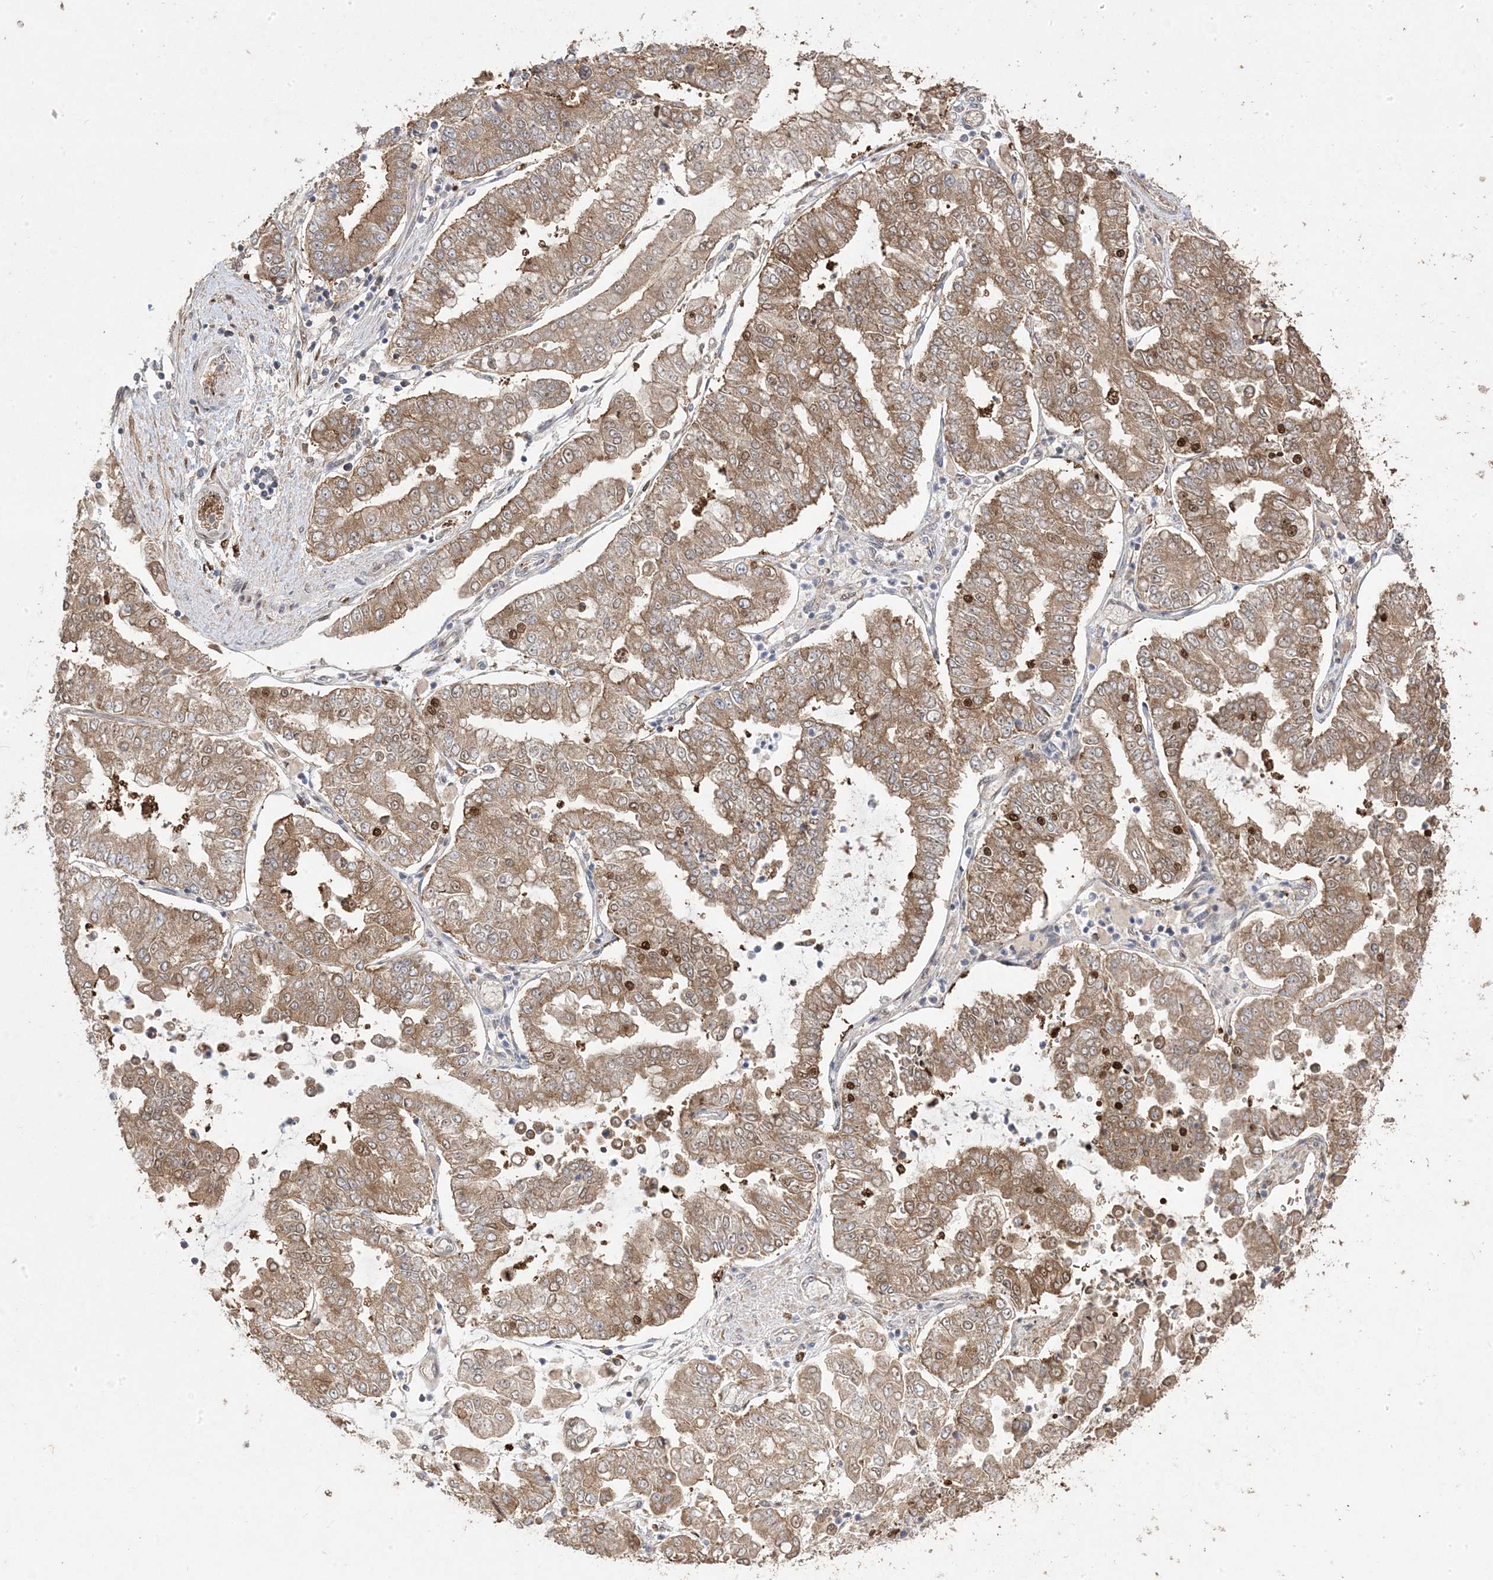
{"staining": {"intensity": "moderate", "quantity": ">75%", "location": "cytoplasmic/membranous"}, "tissue": "stomach cancer", "cell_type": "Tumor cells", "image_type": "cancer", "snomed": [{"axis": "morphology", "description": "Adenocarcinoma, NOS"}, {"axis": "topography", "description": "Stomach"}], "caption": "High-magnification brightfield microscopy of adenocarcinoma (stomach) stained with DAB (brown) and counterstained with hematoxylin (blue). tumor cells exhibit moderate cytoplasmic/membranous expression is identified in about>75% of cells.", "gene": "PPOX", "patient": {"sex": "male", "age": 76}}